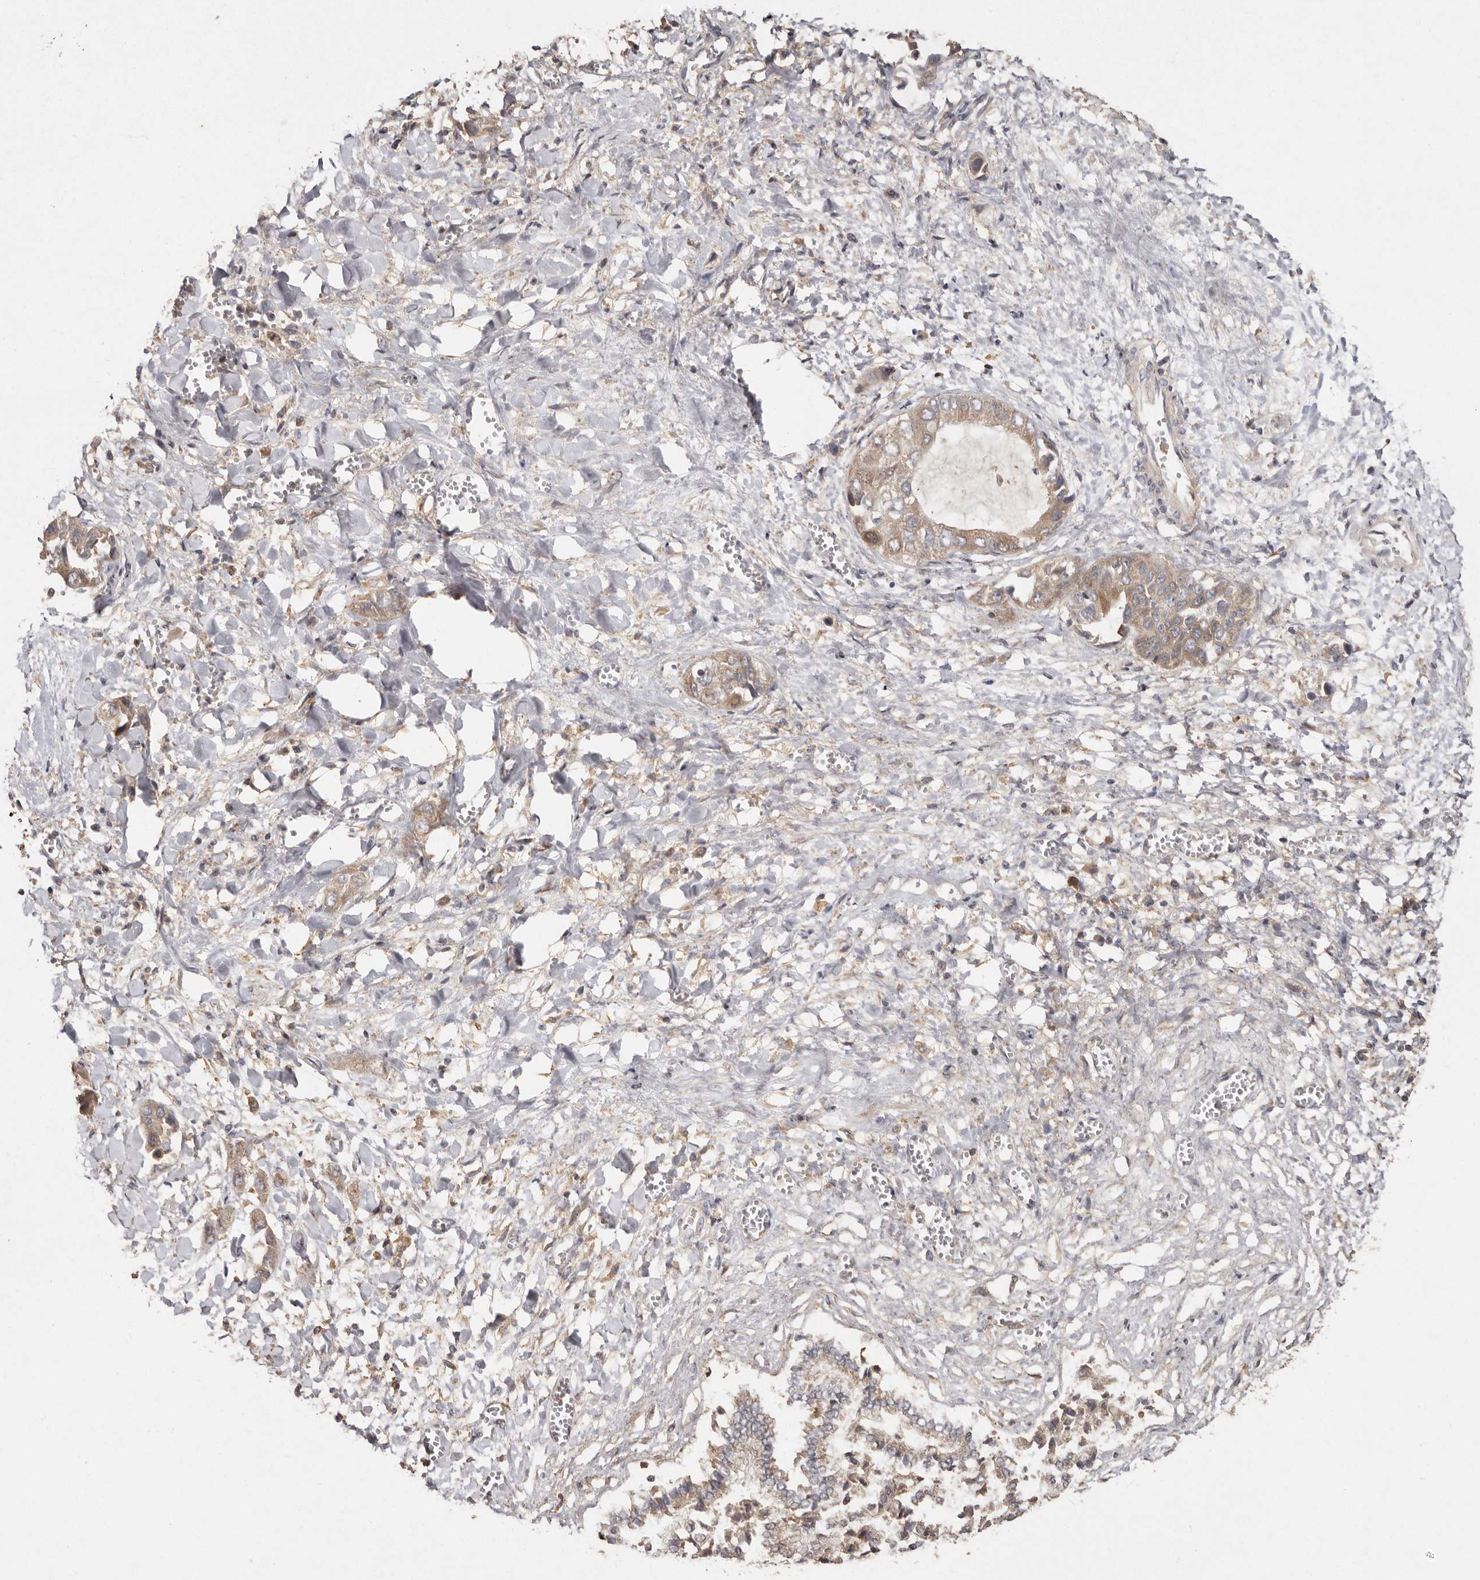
{"staining": {"intensity": "weak", "quantity": ">75%", "location": "cytoplasmic/membranous"}, "tissue": "liver cancer", "cell_type": "Tumor cells", "image_type": "cancer", "snomed": [{"axis": "morphology", "description": "Cholangiocarcinoma"}, {"axis": "topography", "description": "Liver"}], "caption": "IHC staining of liver cancer (cholangiocarcinoma), which exhibits low levels of weak cytoplasmic/membranous positivity in about >75% of tumor cells indicating weak cytoplasmic/membranous protein positivity. The staining was performed using DAB (brown) for protein detection and nuclei were counterstained in hematoxylin (blue).", "gene": "RWDD1", "patient": {"sex": "female", "age": 52}}